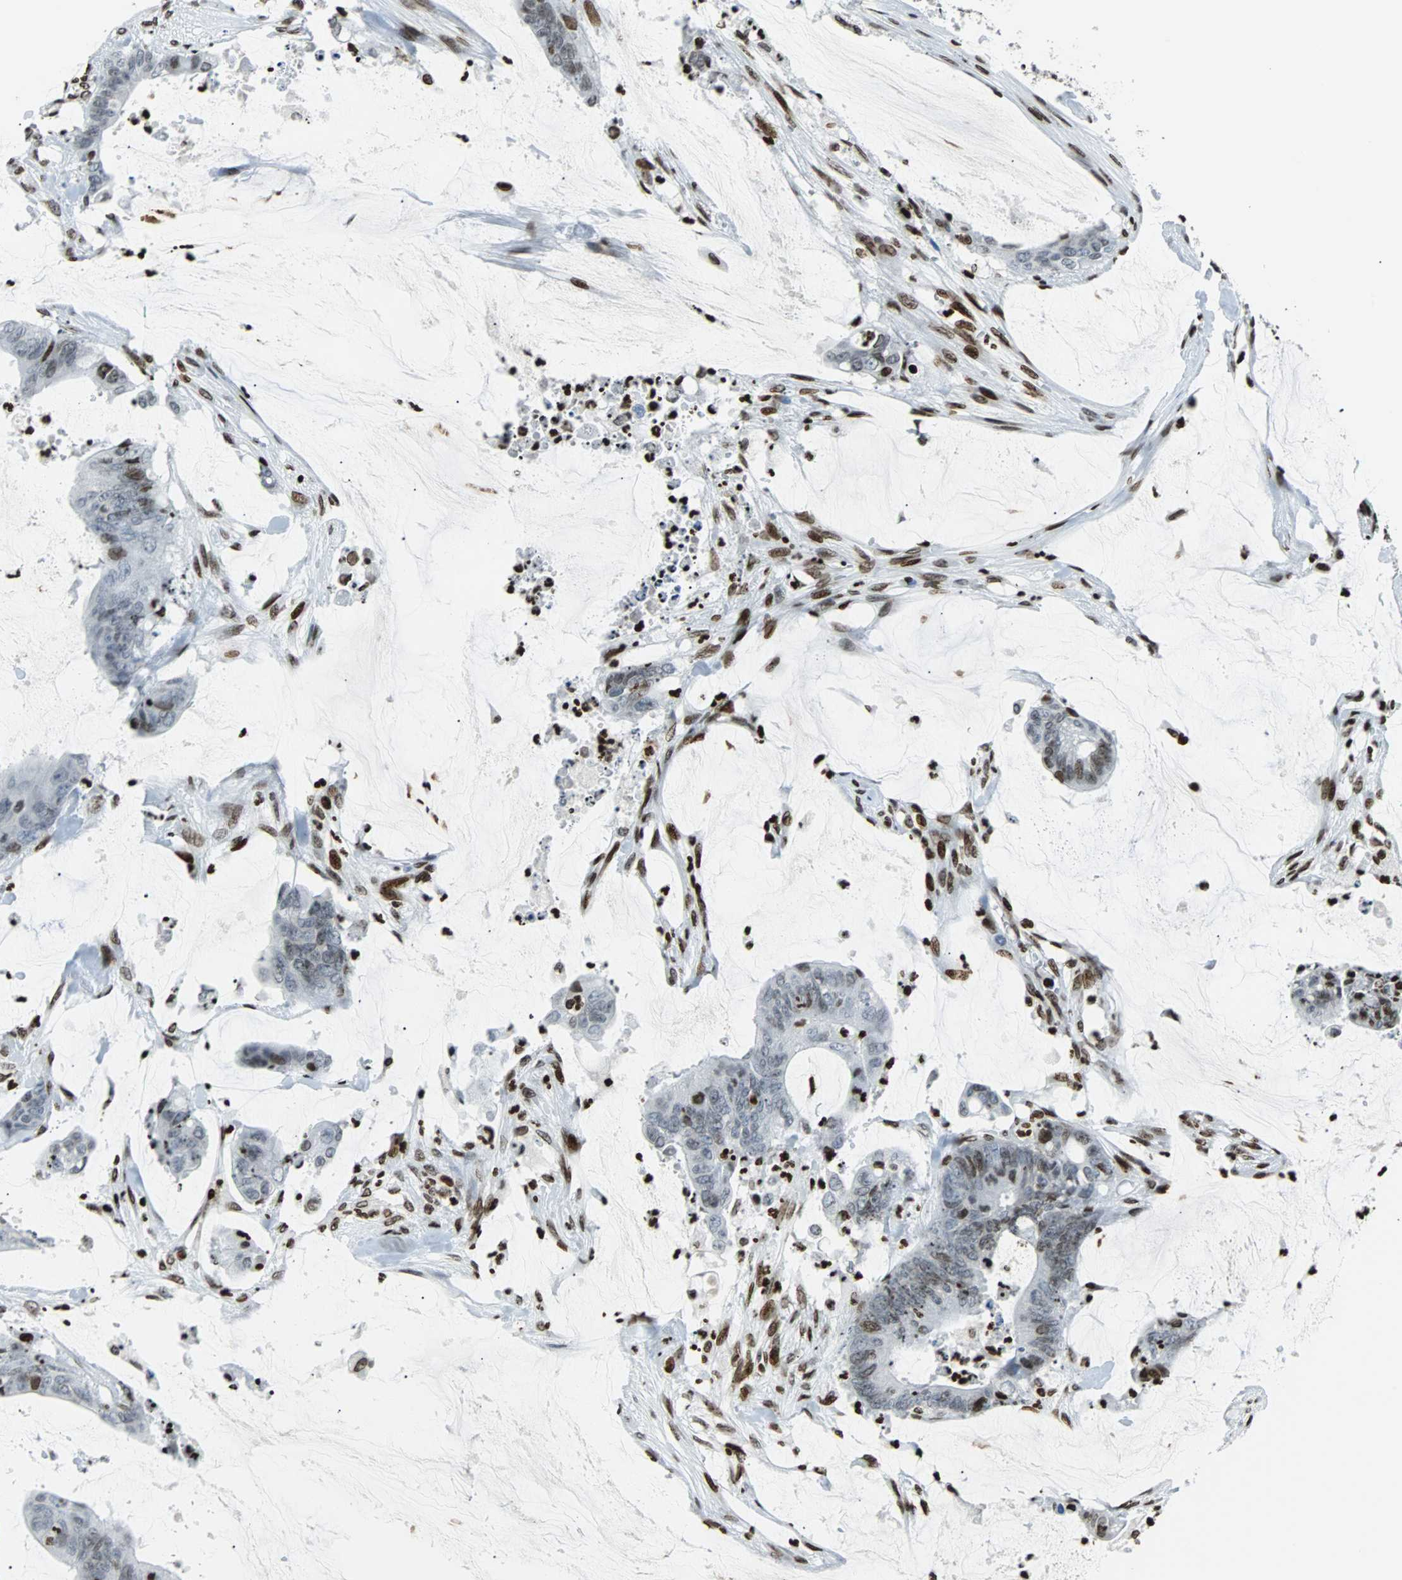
{"staining": {"intensity": "moderate", "quantity": "25%-75%", "location": "nuclear"}, "tissue": "colorectal cancer", "cell_type": "Tumor cells", "image_type": "cancer", "snomed": [{"axis": "morphology", "description": "Adenocarcinoma, NOS"}, {"axis": "topography", "description": "Rectum"}], "caption": "Protein staining exhibits moderate nuclear expression in about 25%-75% of tumor cells in colorectal cancer. Ihc stains the protein in brown and the nuclei are stained blue.", "gene": "ZNF131", "patient": {"sex": "female", "age": 66}}